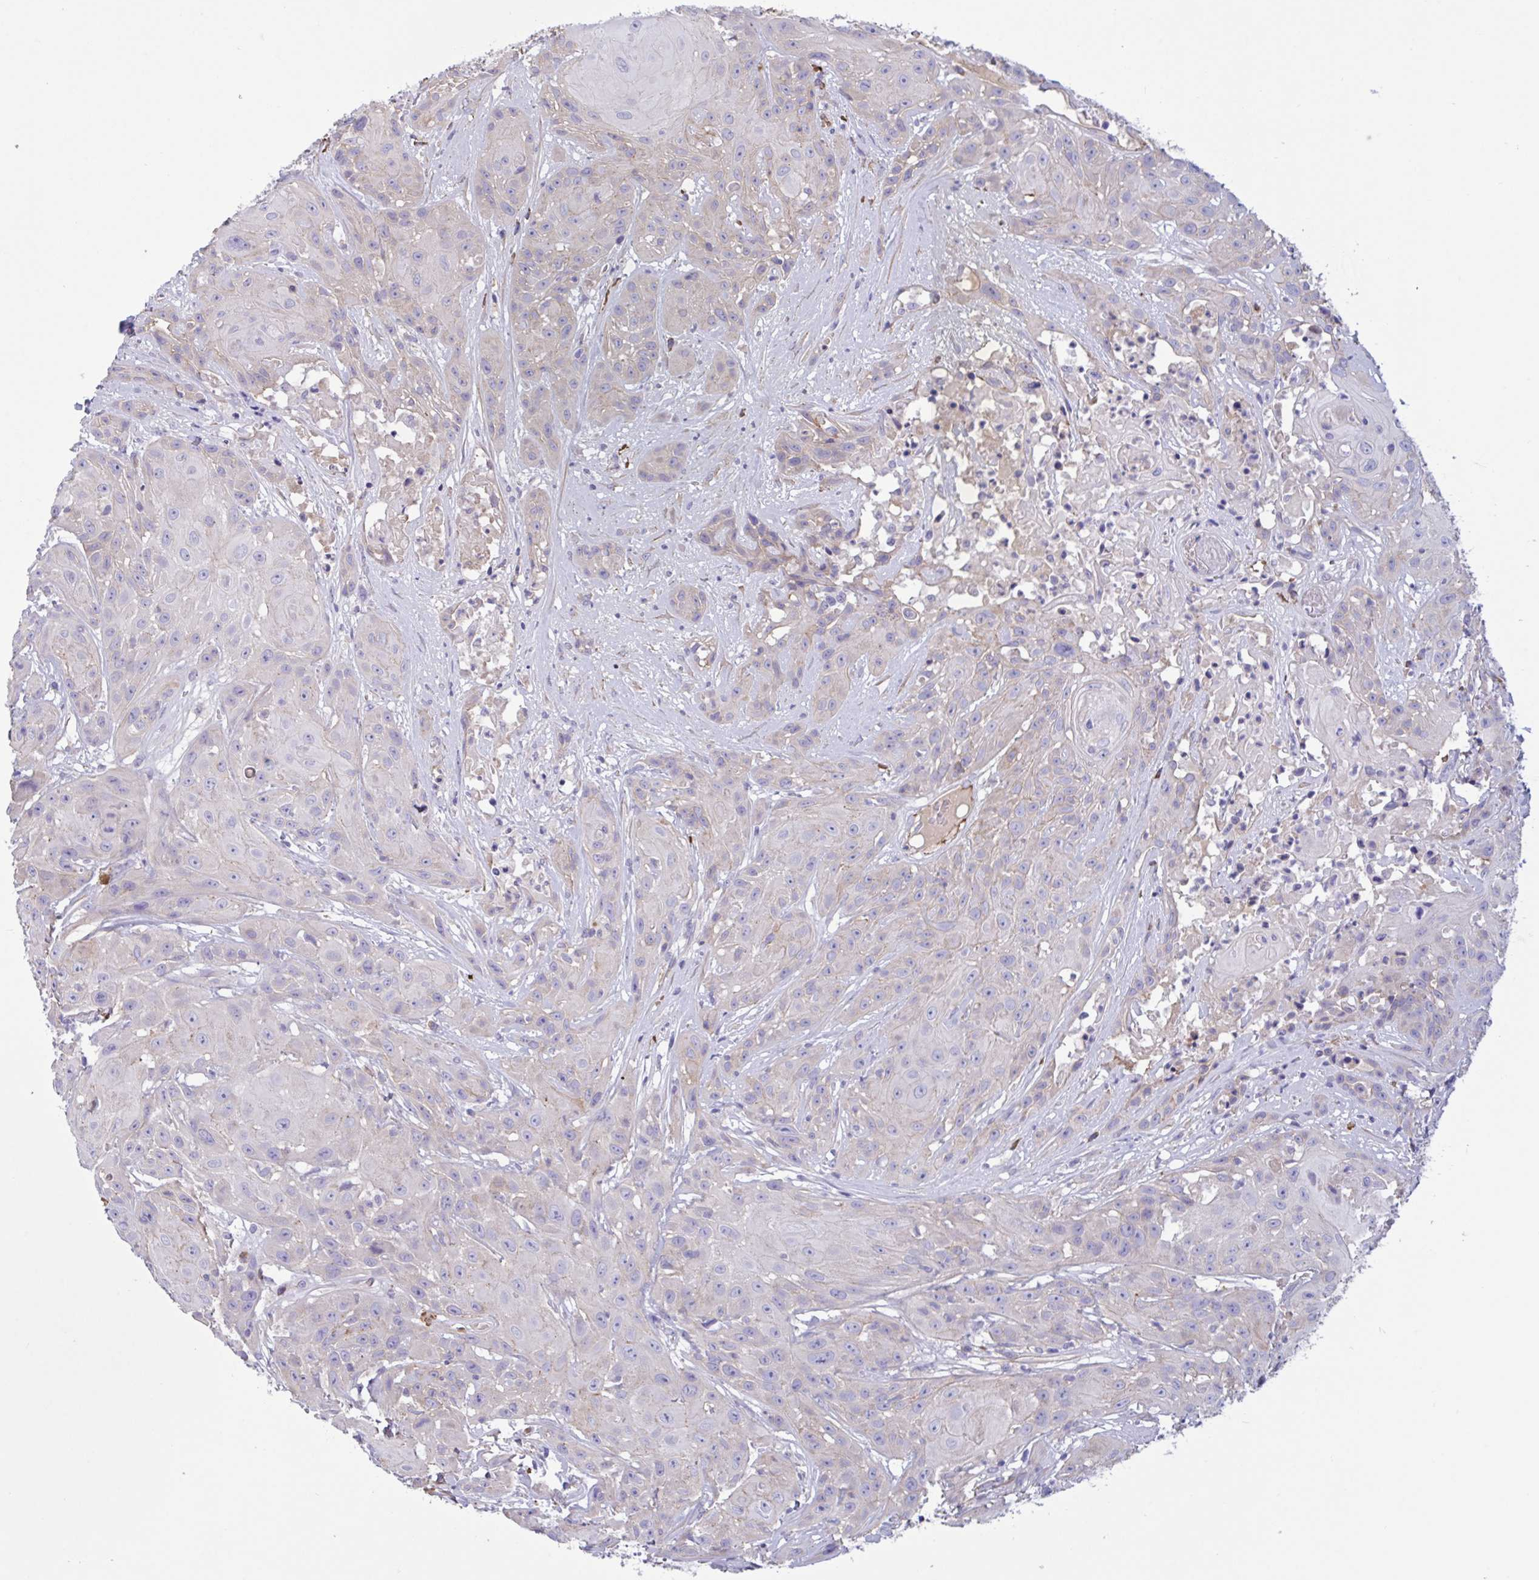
{"staining": {"intensity": "weak", "quantity": "<25%", "location": "cytoplasmic/membranous"}, "tissue": "head and neck cancer", "cell_type": "Tumor cells", "image_type": "cancer", "snomed": [{"axis": "morphology", "description": "Squamous cell carcinoma, NOS"}, {"axis": "topography", "description": "Skin"}, {"axis": "topography", "description": "Head-Neck"}], "caption": "Tumor cells show no significant staining in head and neck cancer (squamous cell carcinoma).", "gene": "SLC66A1", "patient": {"sex": "male", "age": 80}}